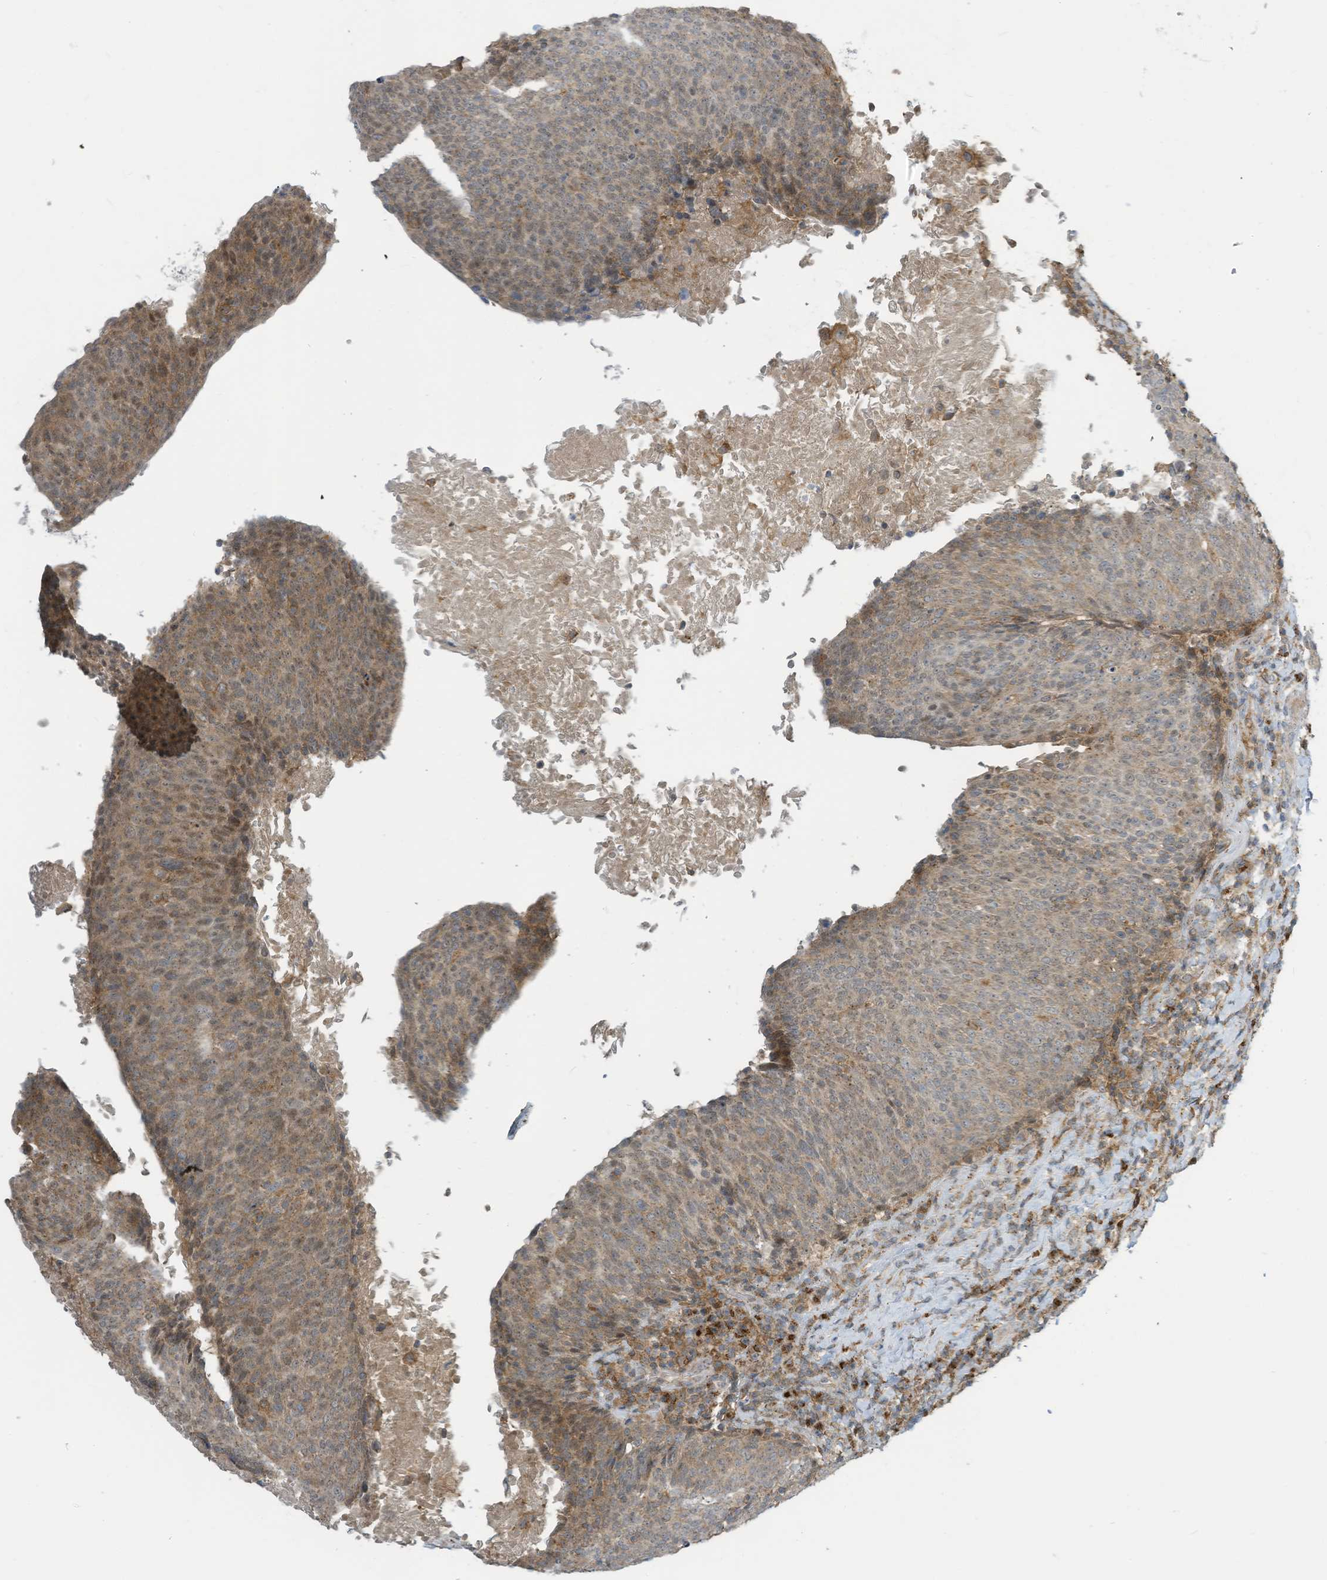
{"staining": {"intensity": "weak", "quantity": "25%-75%", "location": "cytoplasmic/membranous"}, "tissue": "head and neck cancer", "cell_type": "Tumor cells", "image_type": "cancer", "snomed": [{"axis": "morphology", "description": "Squamous cell carcinoma, NOS"}, {"axis": "morphology", "description": "Squamous cell carcinoma, metastatic, NOS"}, {"axis": "topography", "description": "Lymph node"}, {"axis": "topography", "description": "Head-Neck"}], "caption": "Immunohistochemical staining of head and neck squamous cell carcinoma displays weak cytoplasmic/membranous protein expression in approximately 25%-75% of tumor cells.", "gene": "PARVG", "patient": {"sex": "male", "age": 62}}